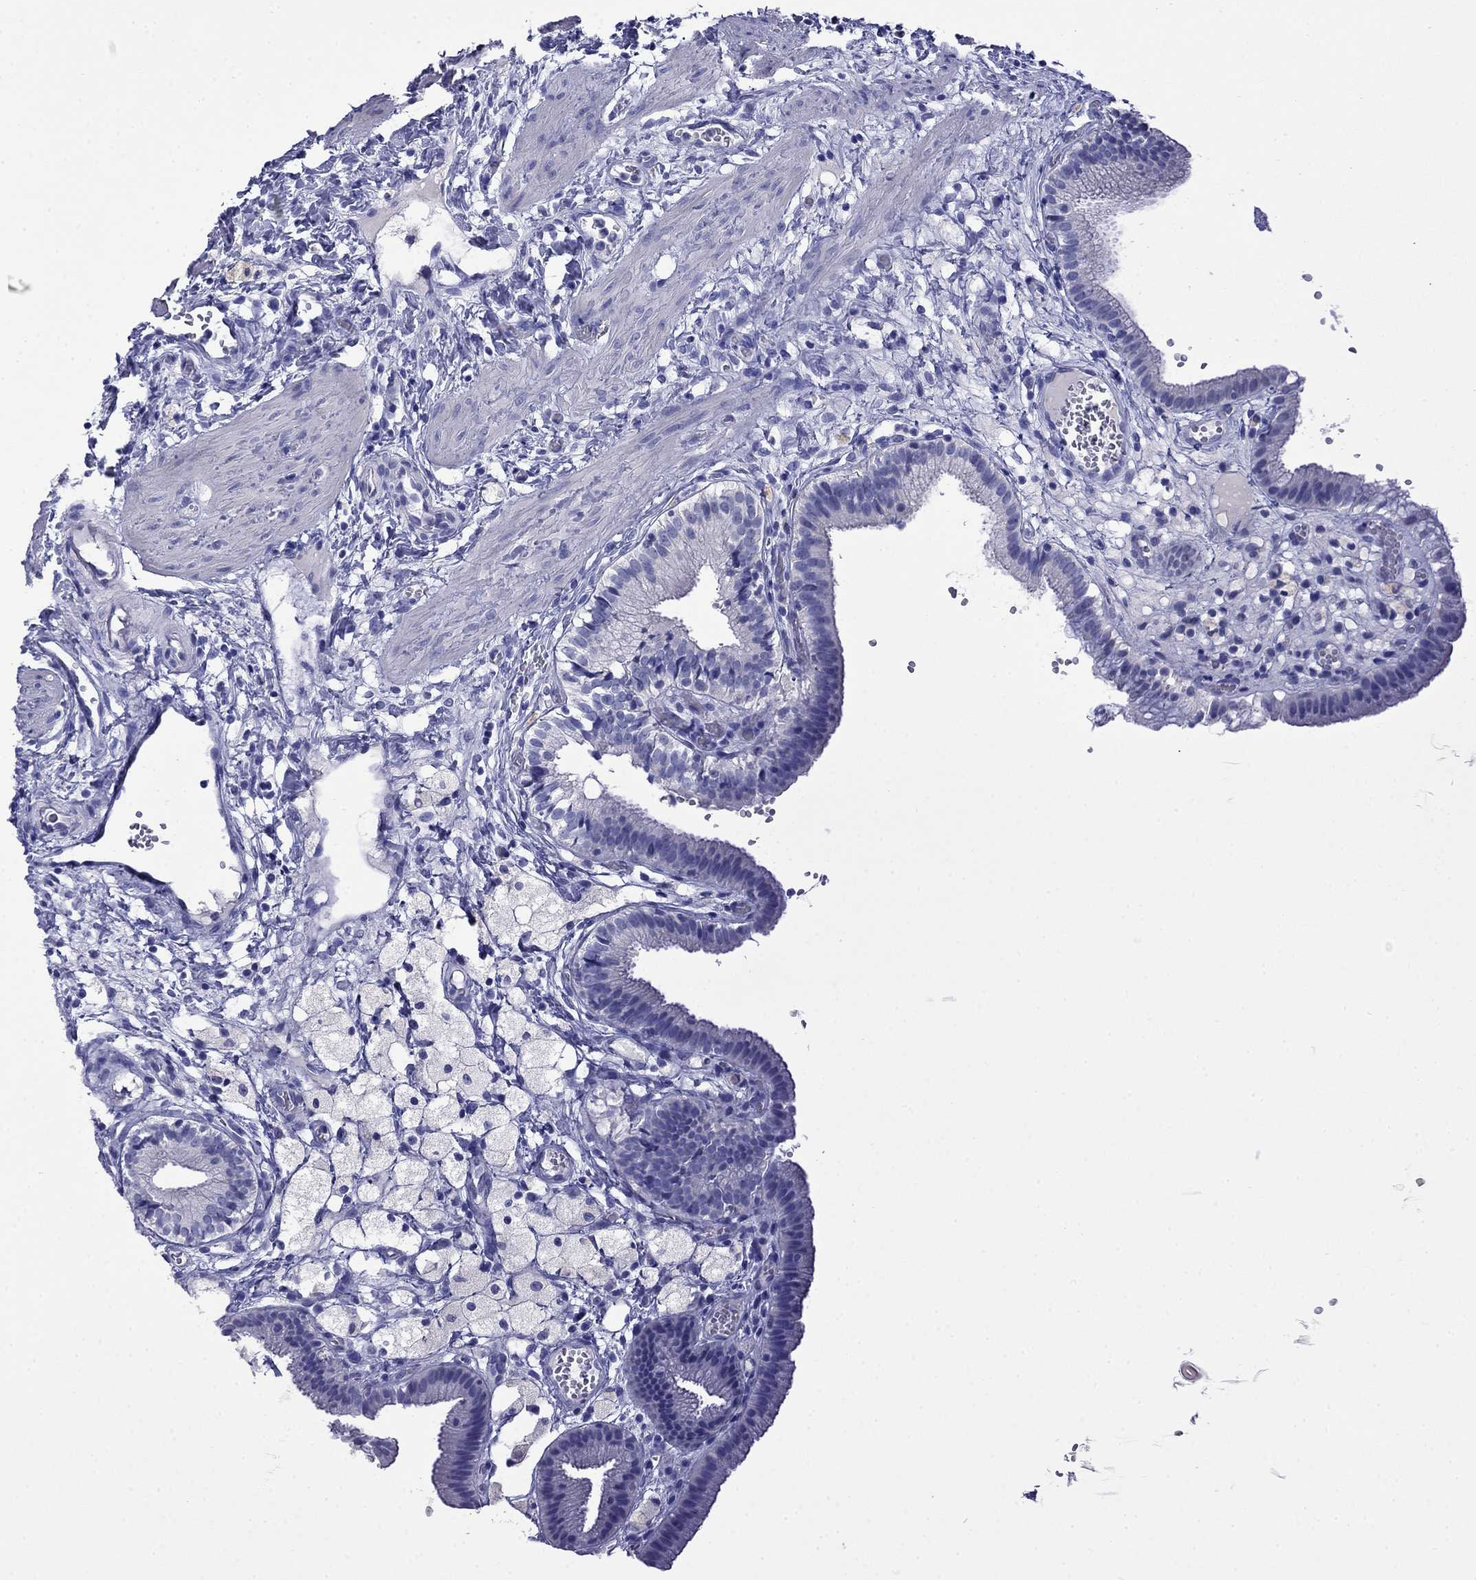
{"staining": {"intensity": "negative", "quantity": "none", "location": "none"}, "tissue": "gallbladder", "cell_type": "Glandular cells", "image_type": "normal", "snomed": [{"axis": "morphology", "description": "Normal tissue, NOS"}, {"axis": "topography", "description": "Gallbladder"}], "caption": "Immunohistochemical staining of benign gallbladder exhibits no significant expression in glandular cells.", "gene": "MYO15A", "patient": {"sex": "female", "age": 24}}